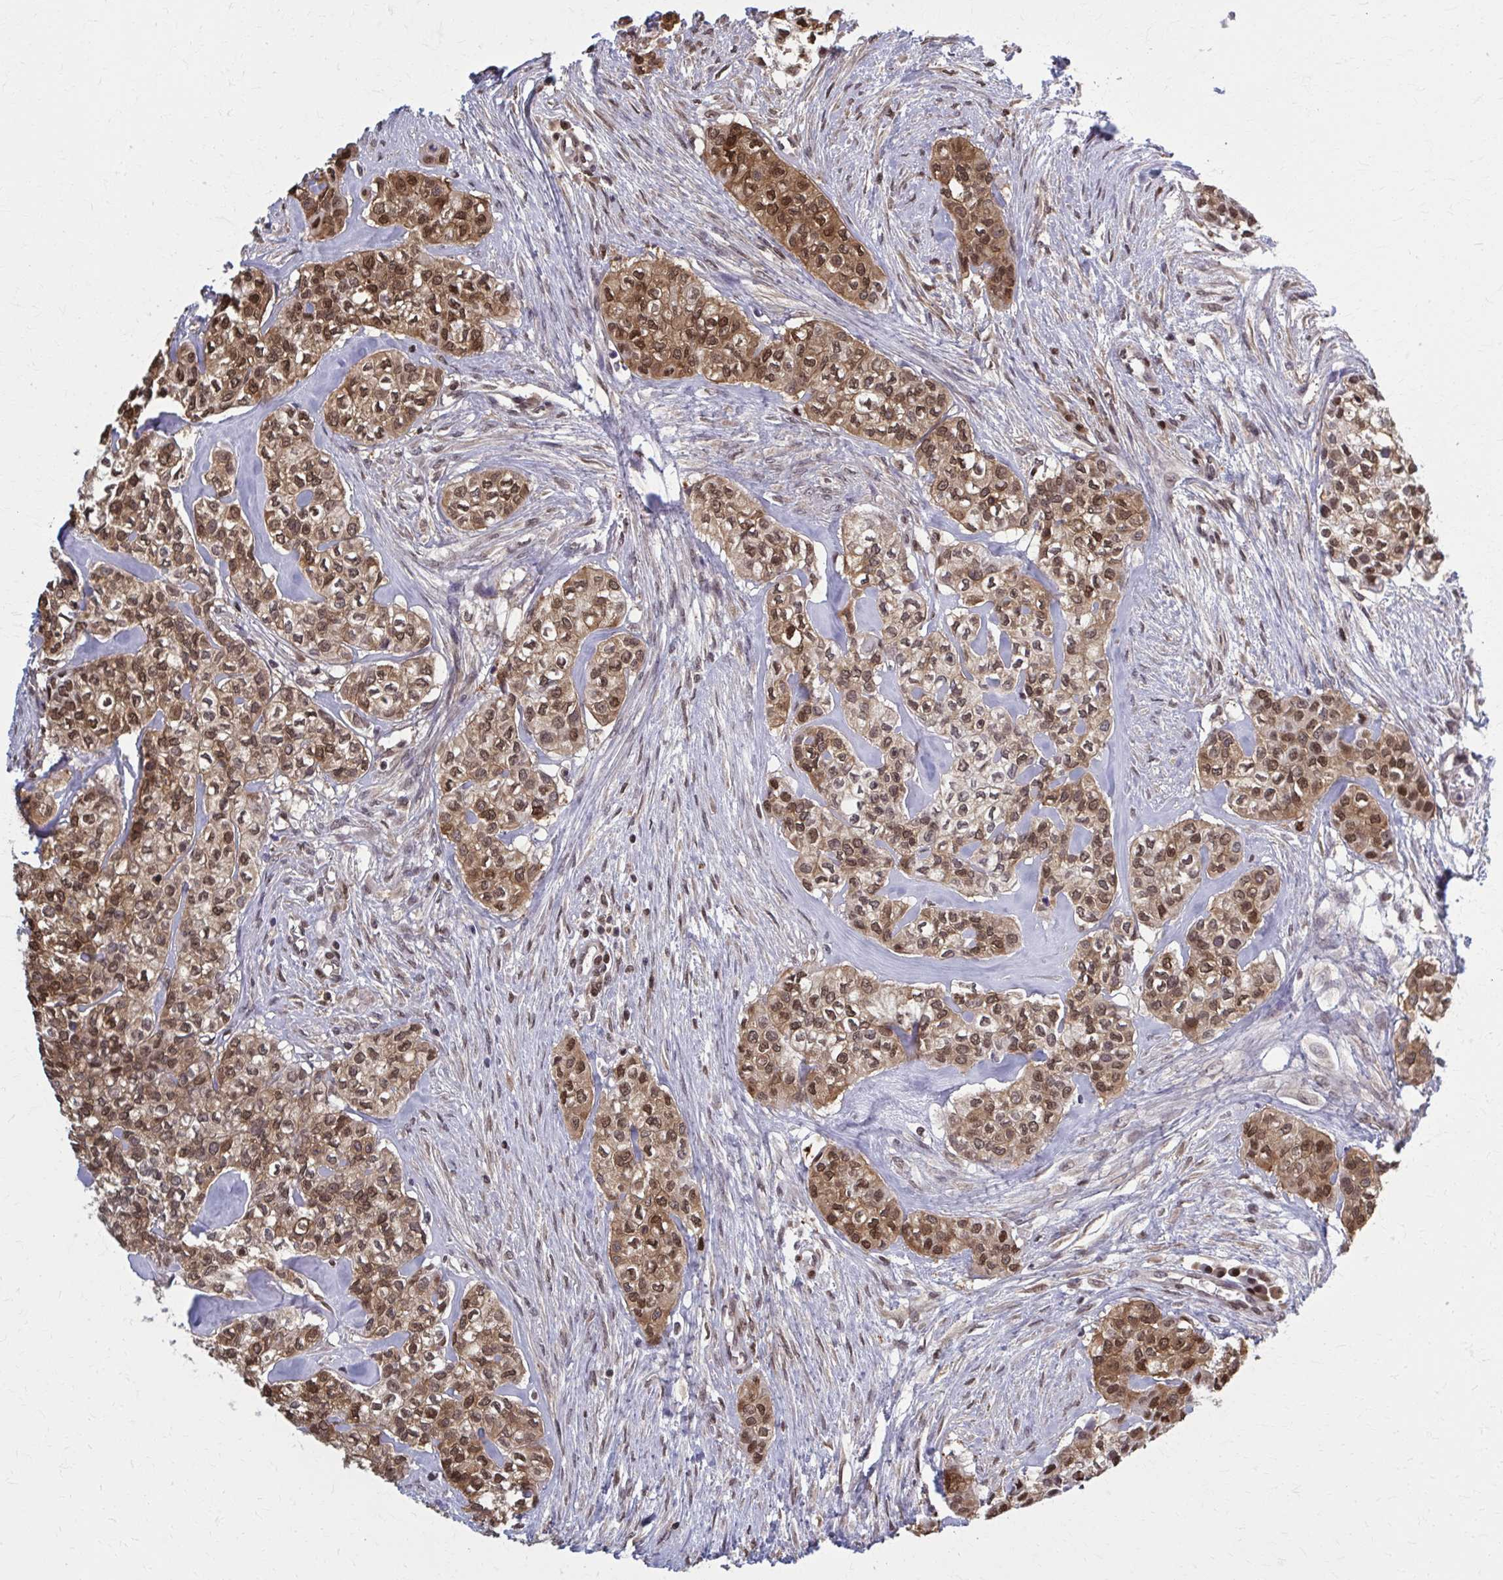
{"staining": {"intensity": "moderate", "quantity": ">75%", "location": "cytoplasmic/membranous,nuclear"}, "tissue": "head and neck cancer", "cell_type": "Tumor cells", "image_type": "cancer", "snomed": [{"axis": "morphology", "description": "Adenocarcinoma, NOS"}, {"axis": "topography", "description": "Head-Neck"}], "caption": "Head and neck adenocarcinoma stained for a protein shows moderate cytoplasmic/membranous and nuclear positivity in tumor cells.", "gene": "MDH1", "patient": {"sex": "male", "age": 81}}